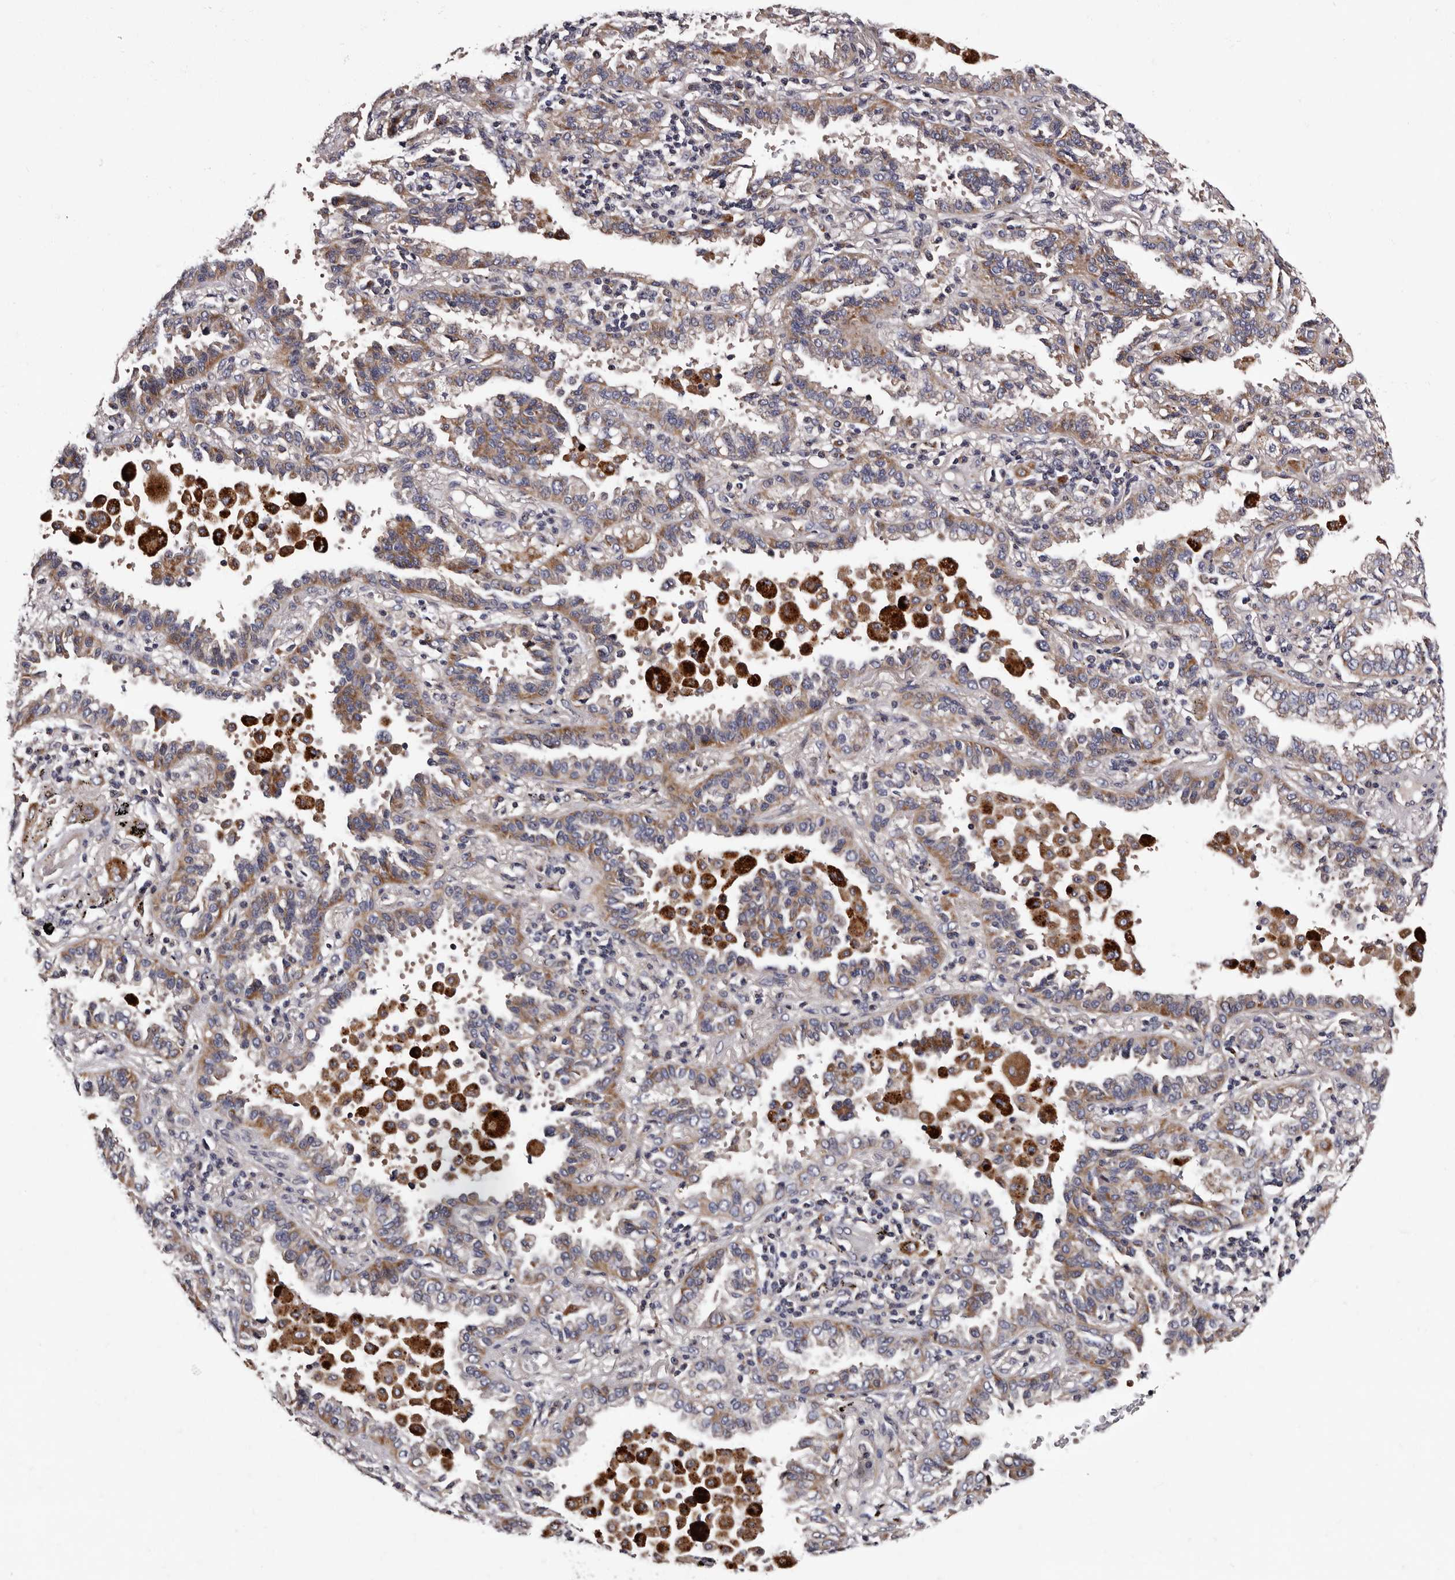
{"staining": {"intensity": "weak", "quantity": ">75%", "location": "cytoplasmic/membranous"}, "tissue": "lung cancer", "cell_type": "Tumor cells", "image_type": "cancer", "snomed": [{"axis": "morphology", "description": "Normal tissue, NOS"}, {"axis": "morphology", "description": "Adenocarcinoma, NOS"}, {"axis": "topography", "description": "Lung"}], "caption": "Protein staining by immunohistochemistry displays weak cytoplasmic/membranous staining in approximately >75% of tumor cells in lung adenocarcinoma.", "gene": "ADCK5", "patient": {"sex": "male", "age": 59}}